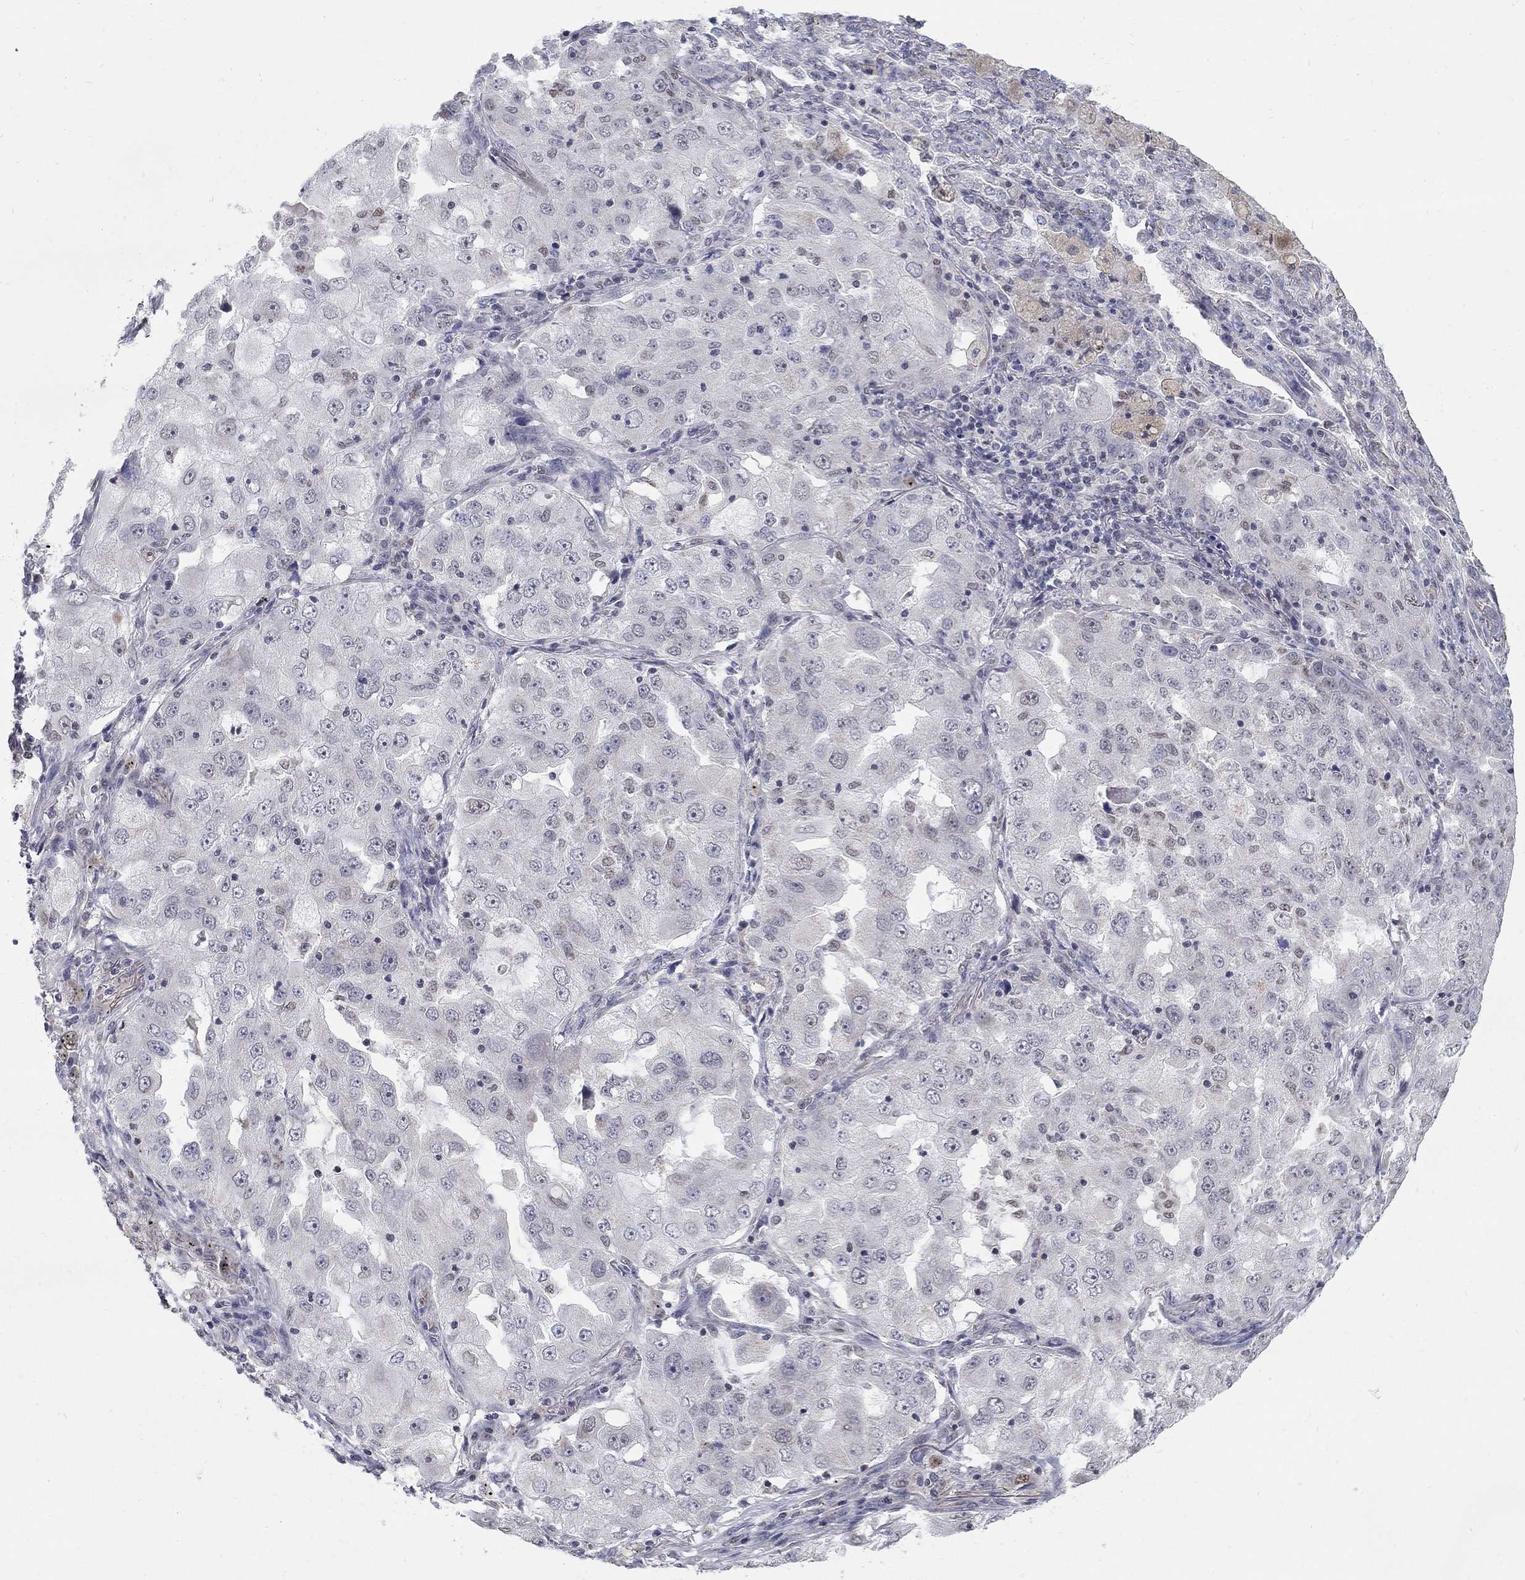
{"staining": {"intensity": "negative", "quantity": "none", "location": "none"}, "tissue": "lung cancer", "cell_type": "Tumor cells", "image_type": "cancer", "snomed": [{"axis": "morphology", "description": "Adenocarcinoma, NOS"}, {"axis": "topography", "description": "Lung"}], "caption": "Protein analysis of lung cancer exhibits no significant expression in tumor cells.", "gene": "GCFC2", "patient": {"sex": "female", "age": 61}}